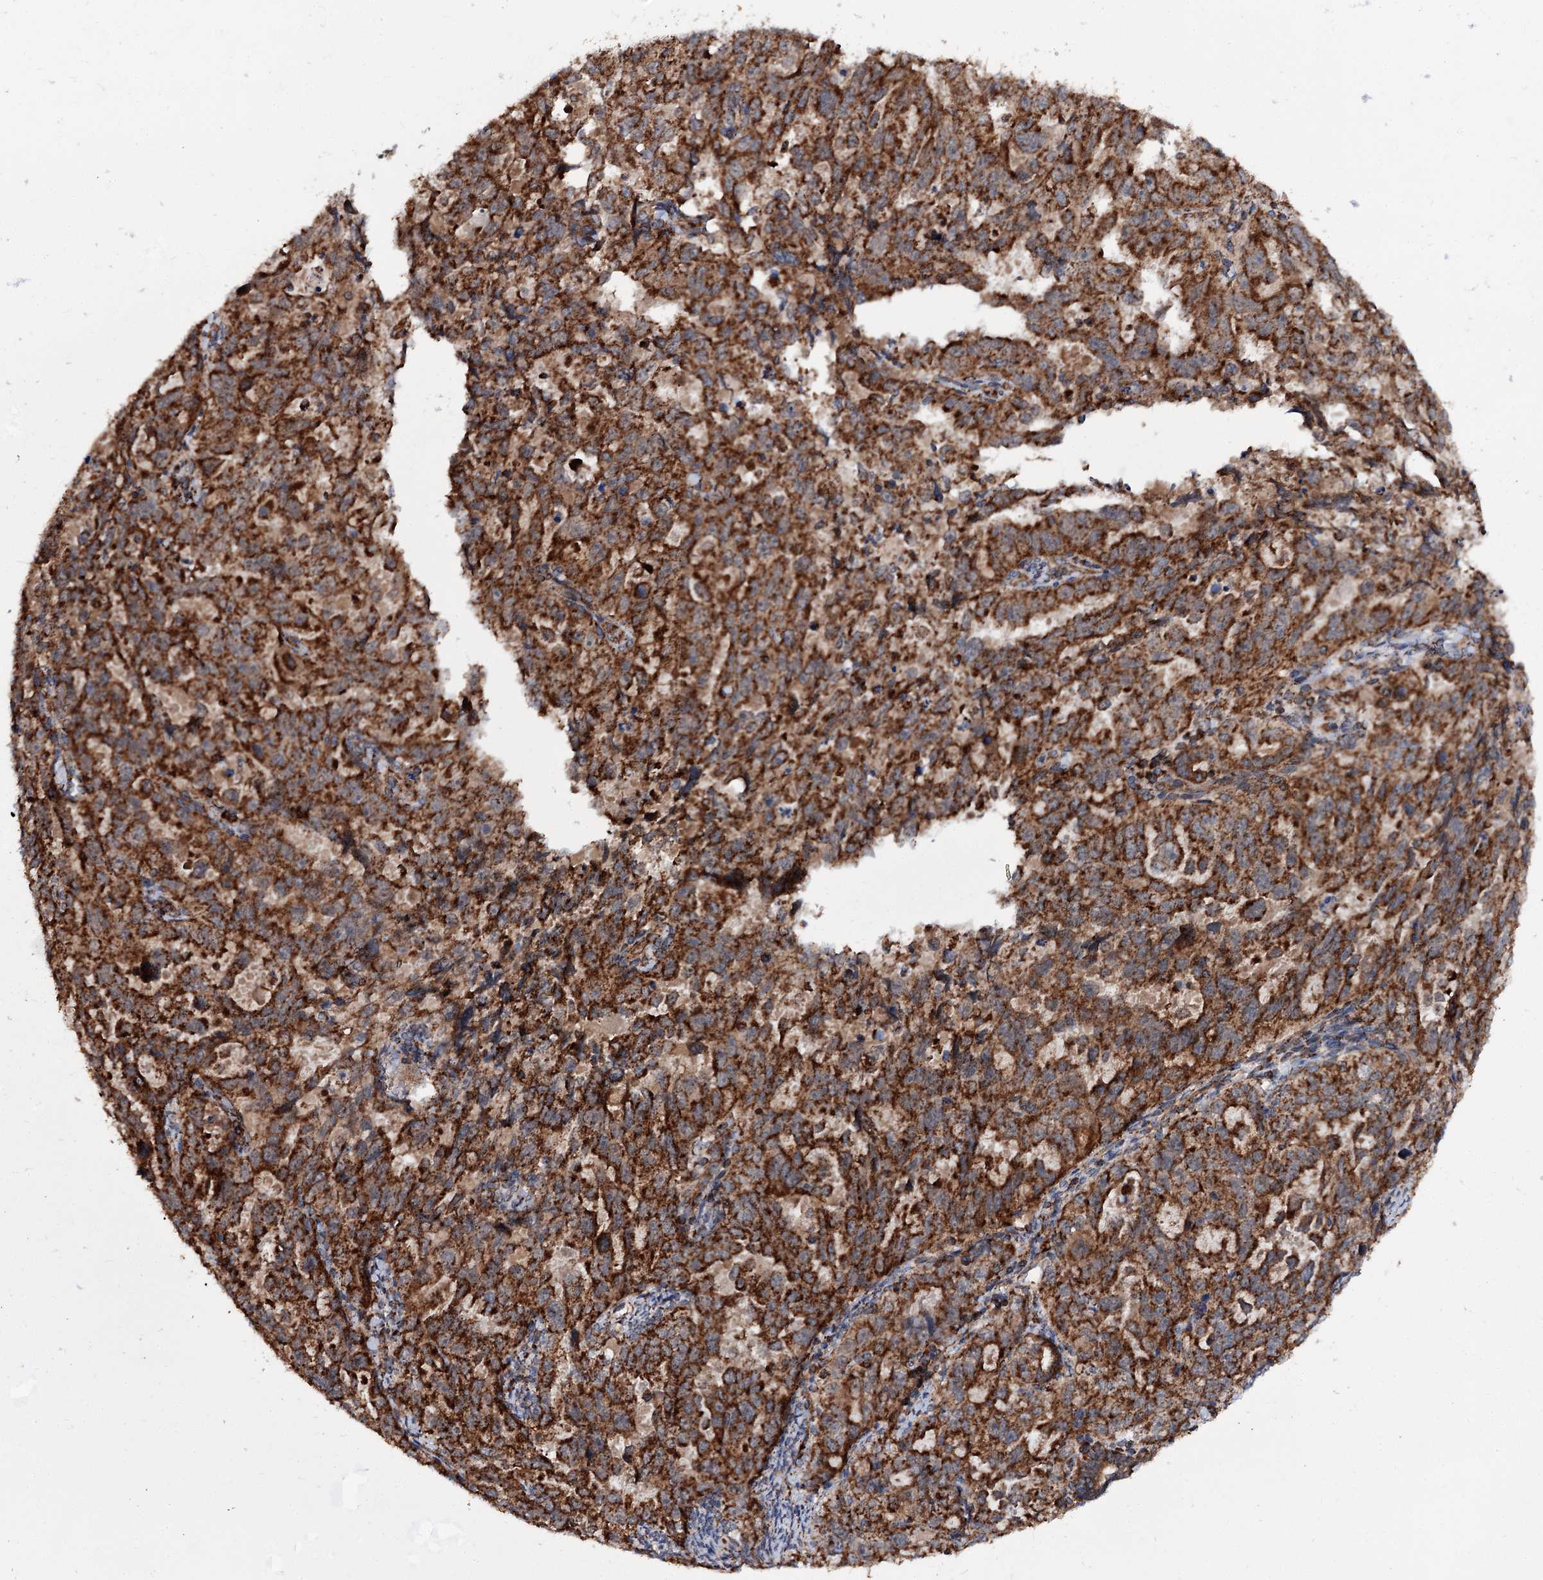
{"staining": {"intensity": "strong", "quantity": ">75%", "location": "cytoplasmic/membranous"}, "tissue": "endometrial cancer", "cell_type": "Tumor cells", "image_type": "cancer", "snomed": [{"axis": "morphology", "description": "Adenocarcinoma, NOS"}, {"axis": "topography", "description": "Endometrium"}], "caption": "Immunohistochemical staining of human adenocarcinoma (endometrial) exhibits strong cytoplasmic/membranous protein positivity in about >75% of tumor cells.", "gene": "FGFR1OP2", "patient": {"sex": "female", "age": 65}}